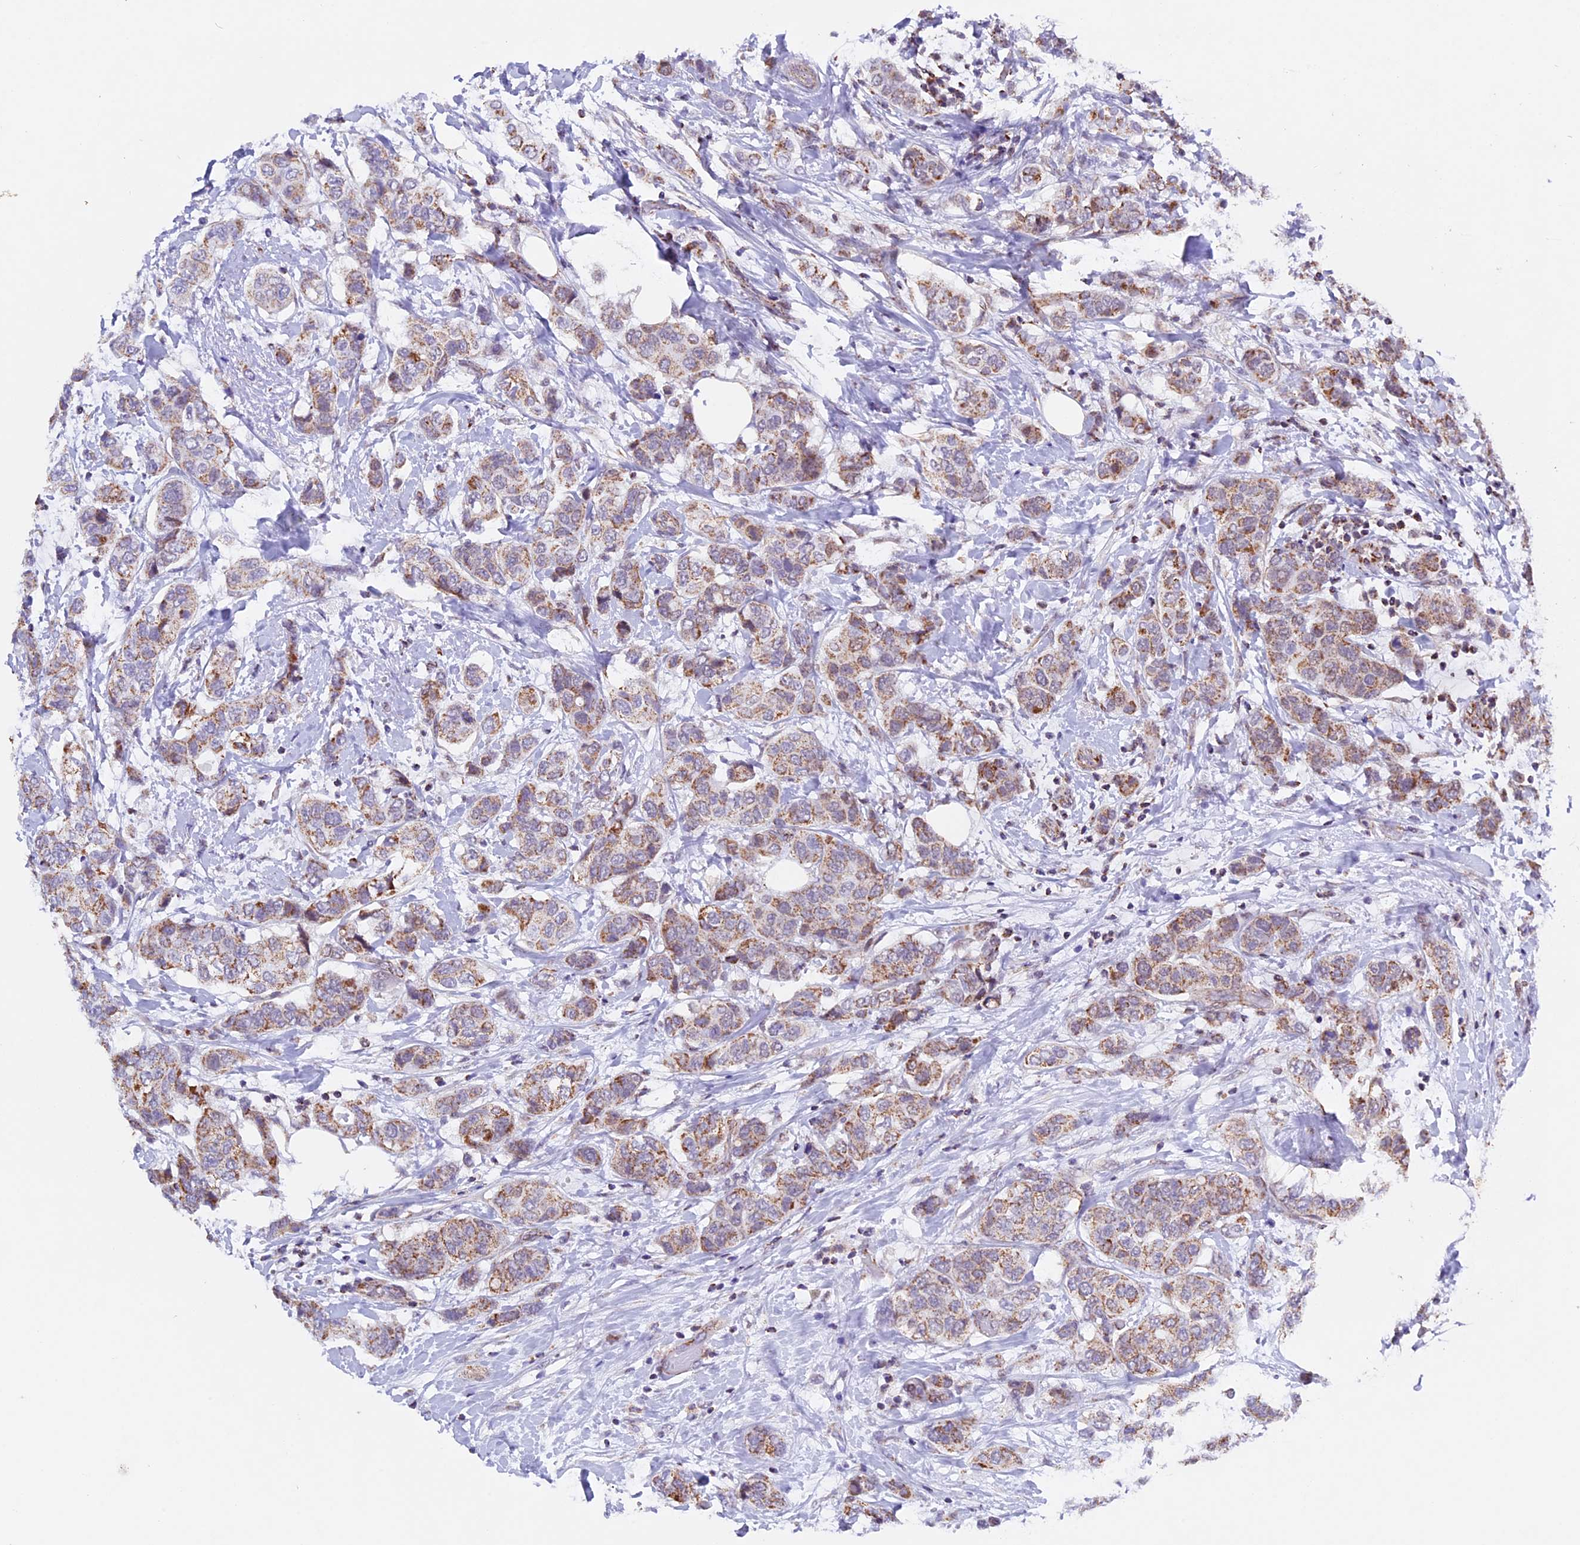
{"staining": {"intensity": "moderate", "quantity": ">75%", "location": "cytoplasmic/membranous"}, "tissue": "breast cancer", "cell_type": "Tumor cells", "image_type": "cancer", "snomed": [{"axis": "morphology", "description": "Lobular carcinoma"}, {"axis": "topography", "description": "Breast"}], "caption": "DAB (3,3'-diaminobenzidine) immunohistochemical staining of breast cancer shows moderate cytoplasmic/membranous protein expression in about >75% of tumor cells.", "gene": "TFAM", "patient": {"sex": "female", "age": 51}}